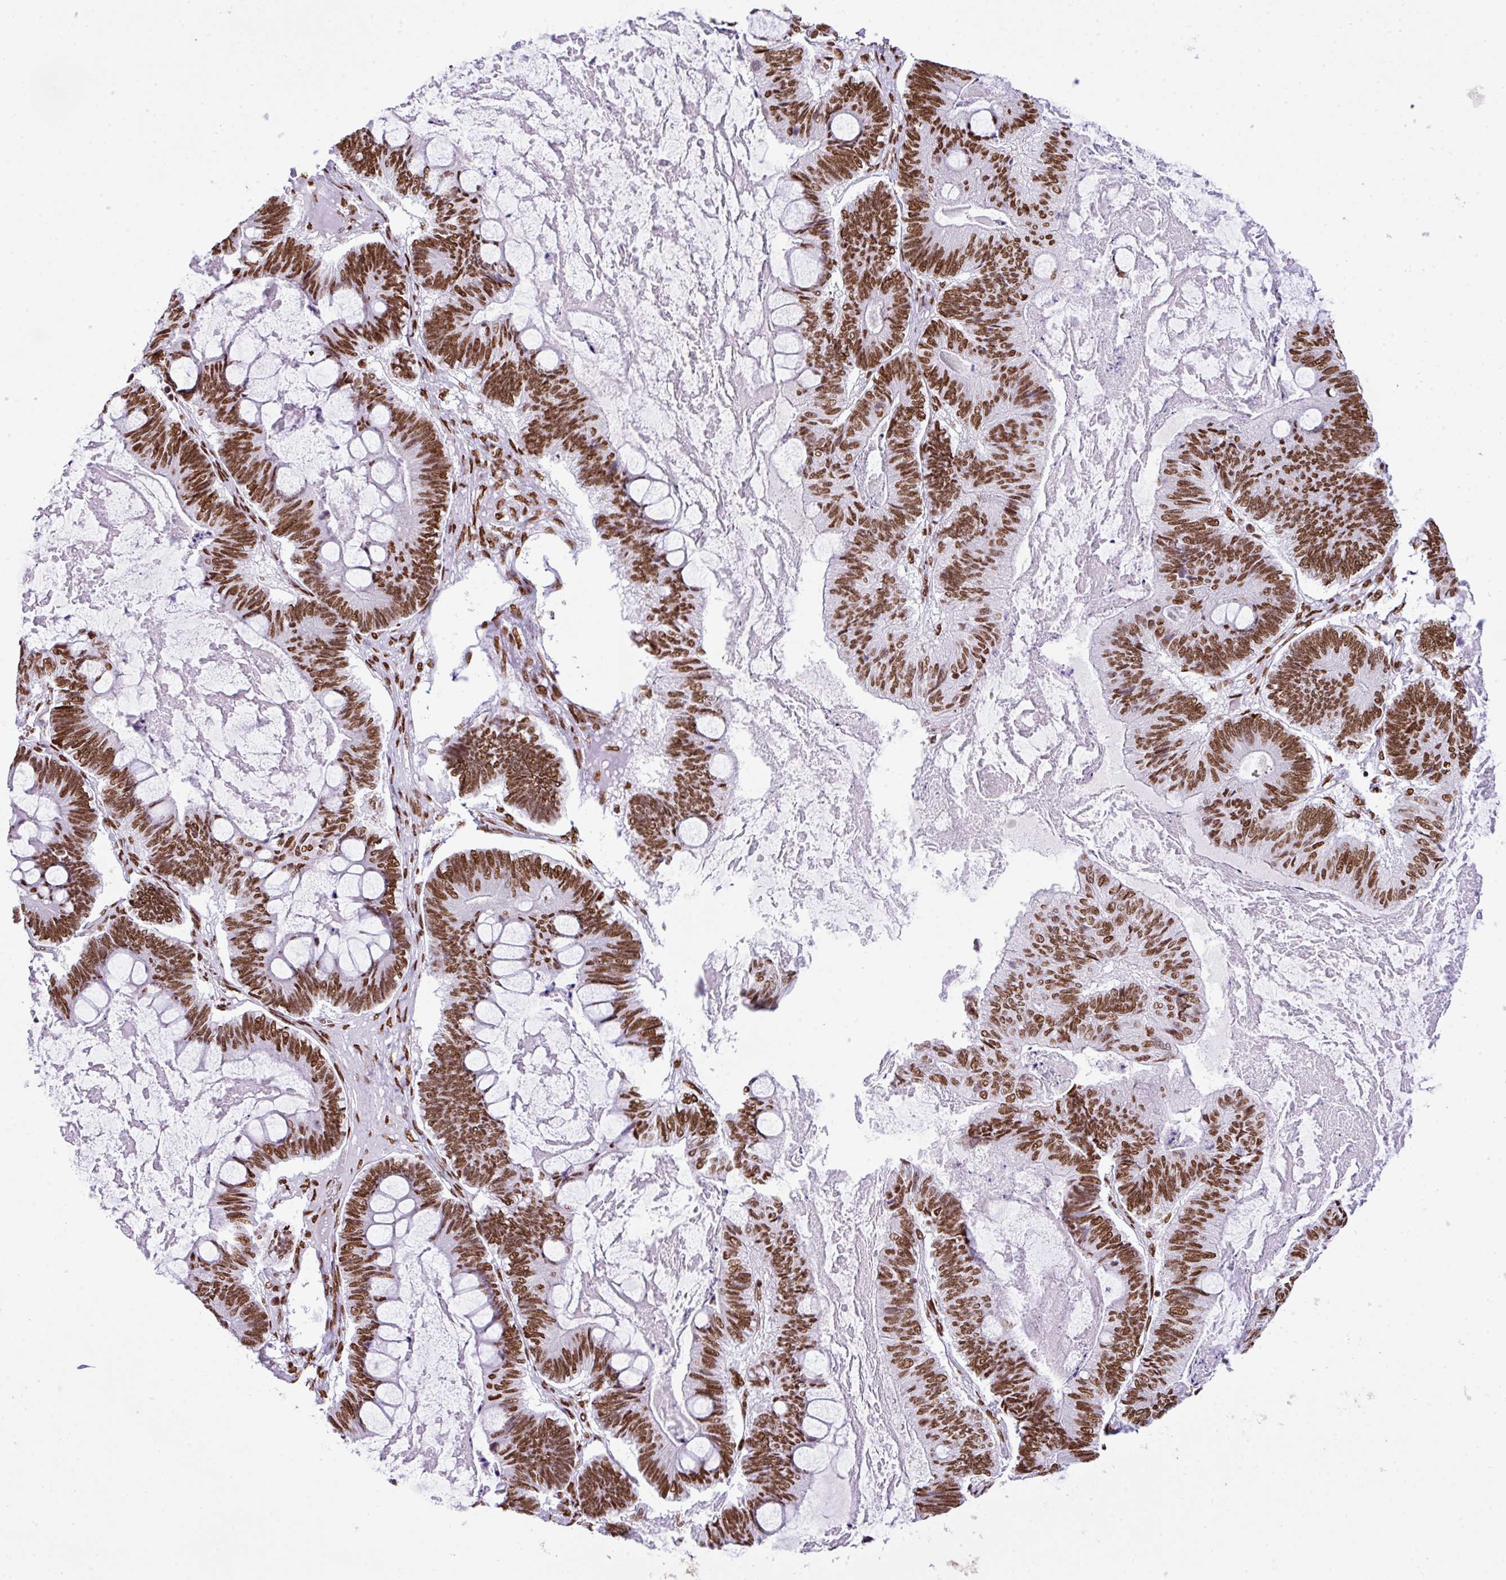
{"staining": {"intensity": "moderate", "quantity": ">75%", "location": "nuclear"}, "tissue": "ovarian cancer", "cell_type": "Tumor cells", "image_type": "cancer", "snomed": [{"axis": "morphology", "description": "Cystadenocarcinoma, mucinous, NOS"}, {"axis": "topography", "description": "Ovary"}], "caption": "The photomicrograph demonstrates immunohistochemical staining of ovarian cancer. There is moderate nuclear expression is appreciated in about >75% of tumor cells. Nuclei are stained in blue.", "gene": "RARG", "patient": {"sex": "female", "age": 61}}